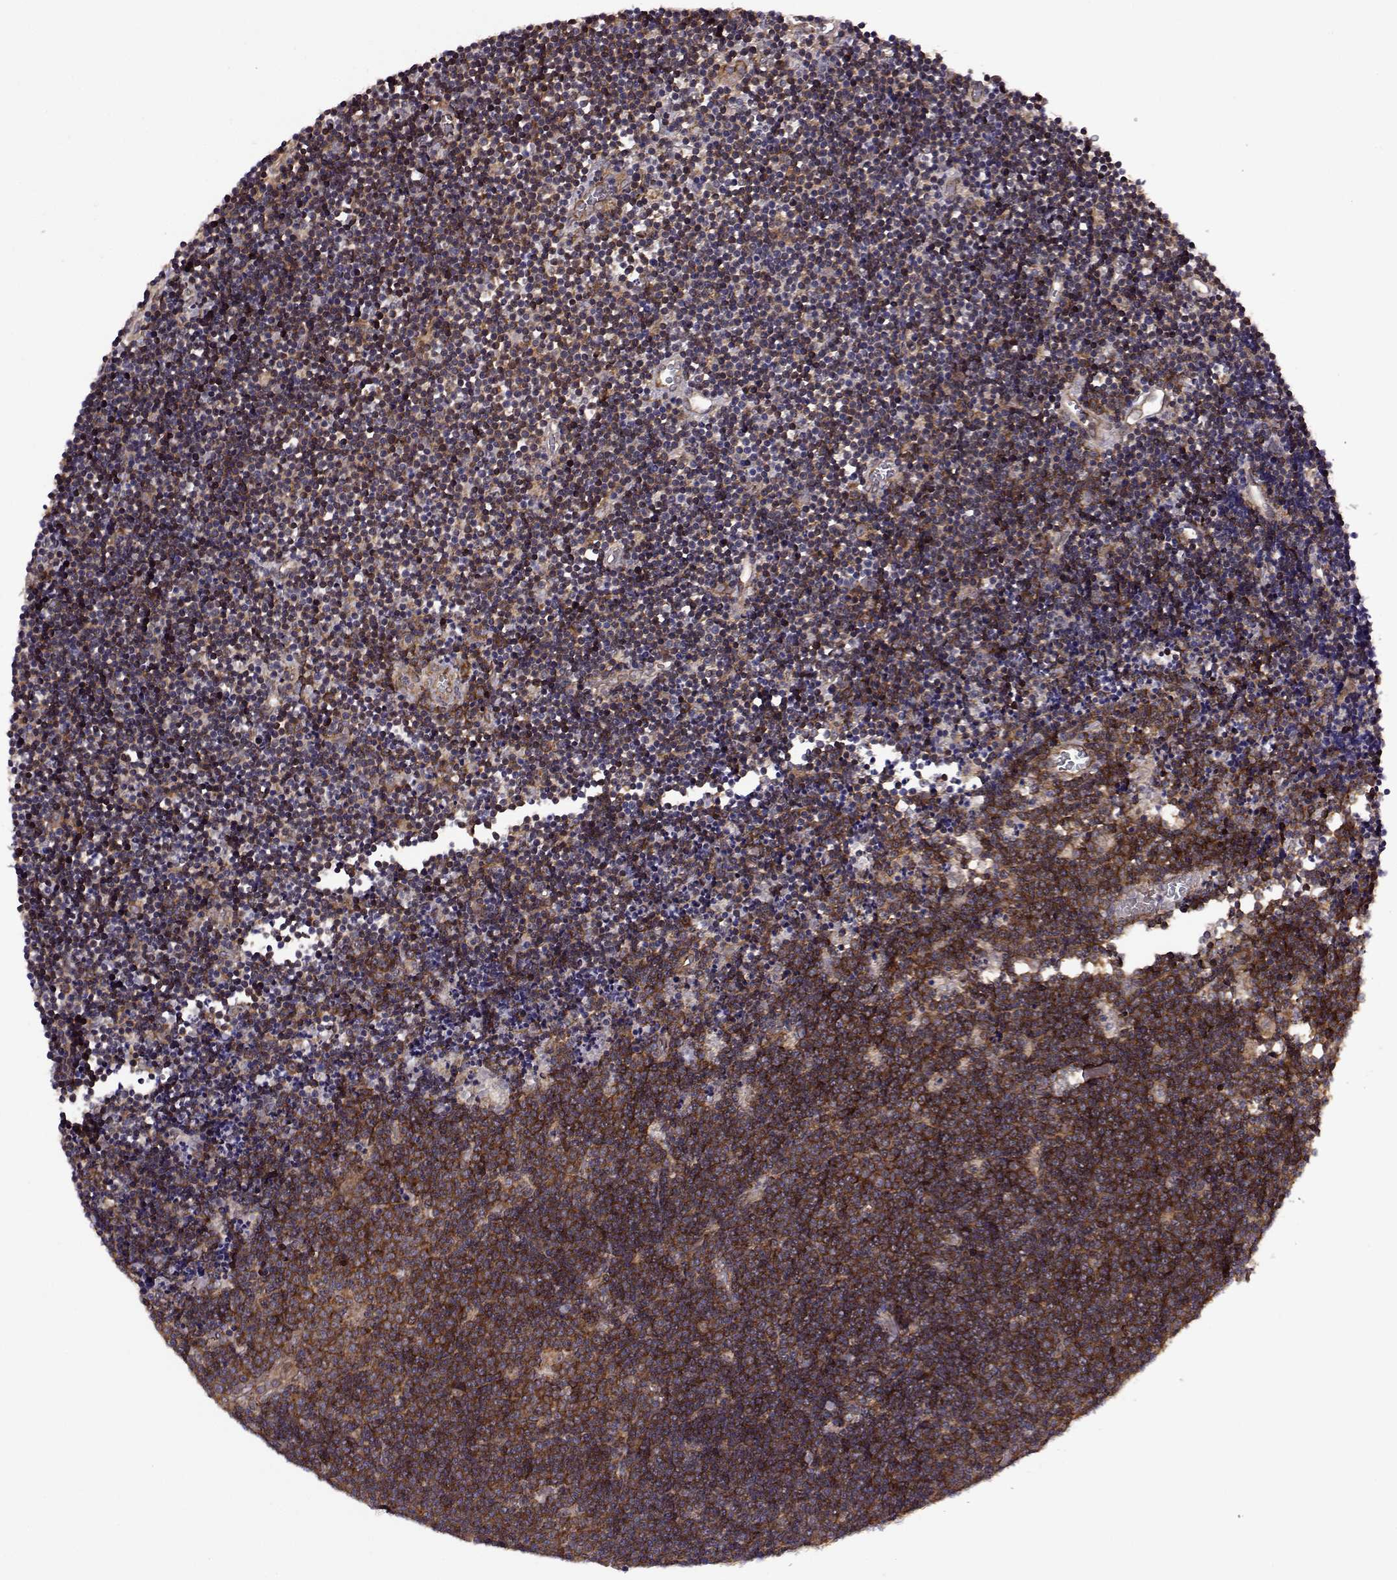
{"staining": {"intensity": "strong", "quantity": ">75%", "location": "cytoplasmic/membranous"}, "tissue": "lymphoma", "cell_type": "Tumor cells", "image_type": "cancer", "snomed": [{"axis": "morphology", "description": "Malignant lymphoma, non-Hodgkin's type, Low grade"}, {"axis": "topography", "description": "Brain"}], "caption": "There is high levels of strong cytoplasmic/membranous expression in tumor cells of lymphoma, as demonstrated by immunohistochemical staining (brown color).", "gene": "URI1", "patient": {"sex": "female", "age": 66}}